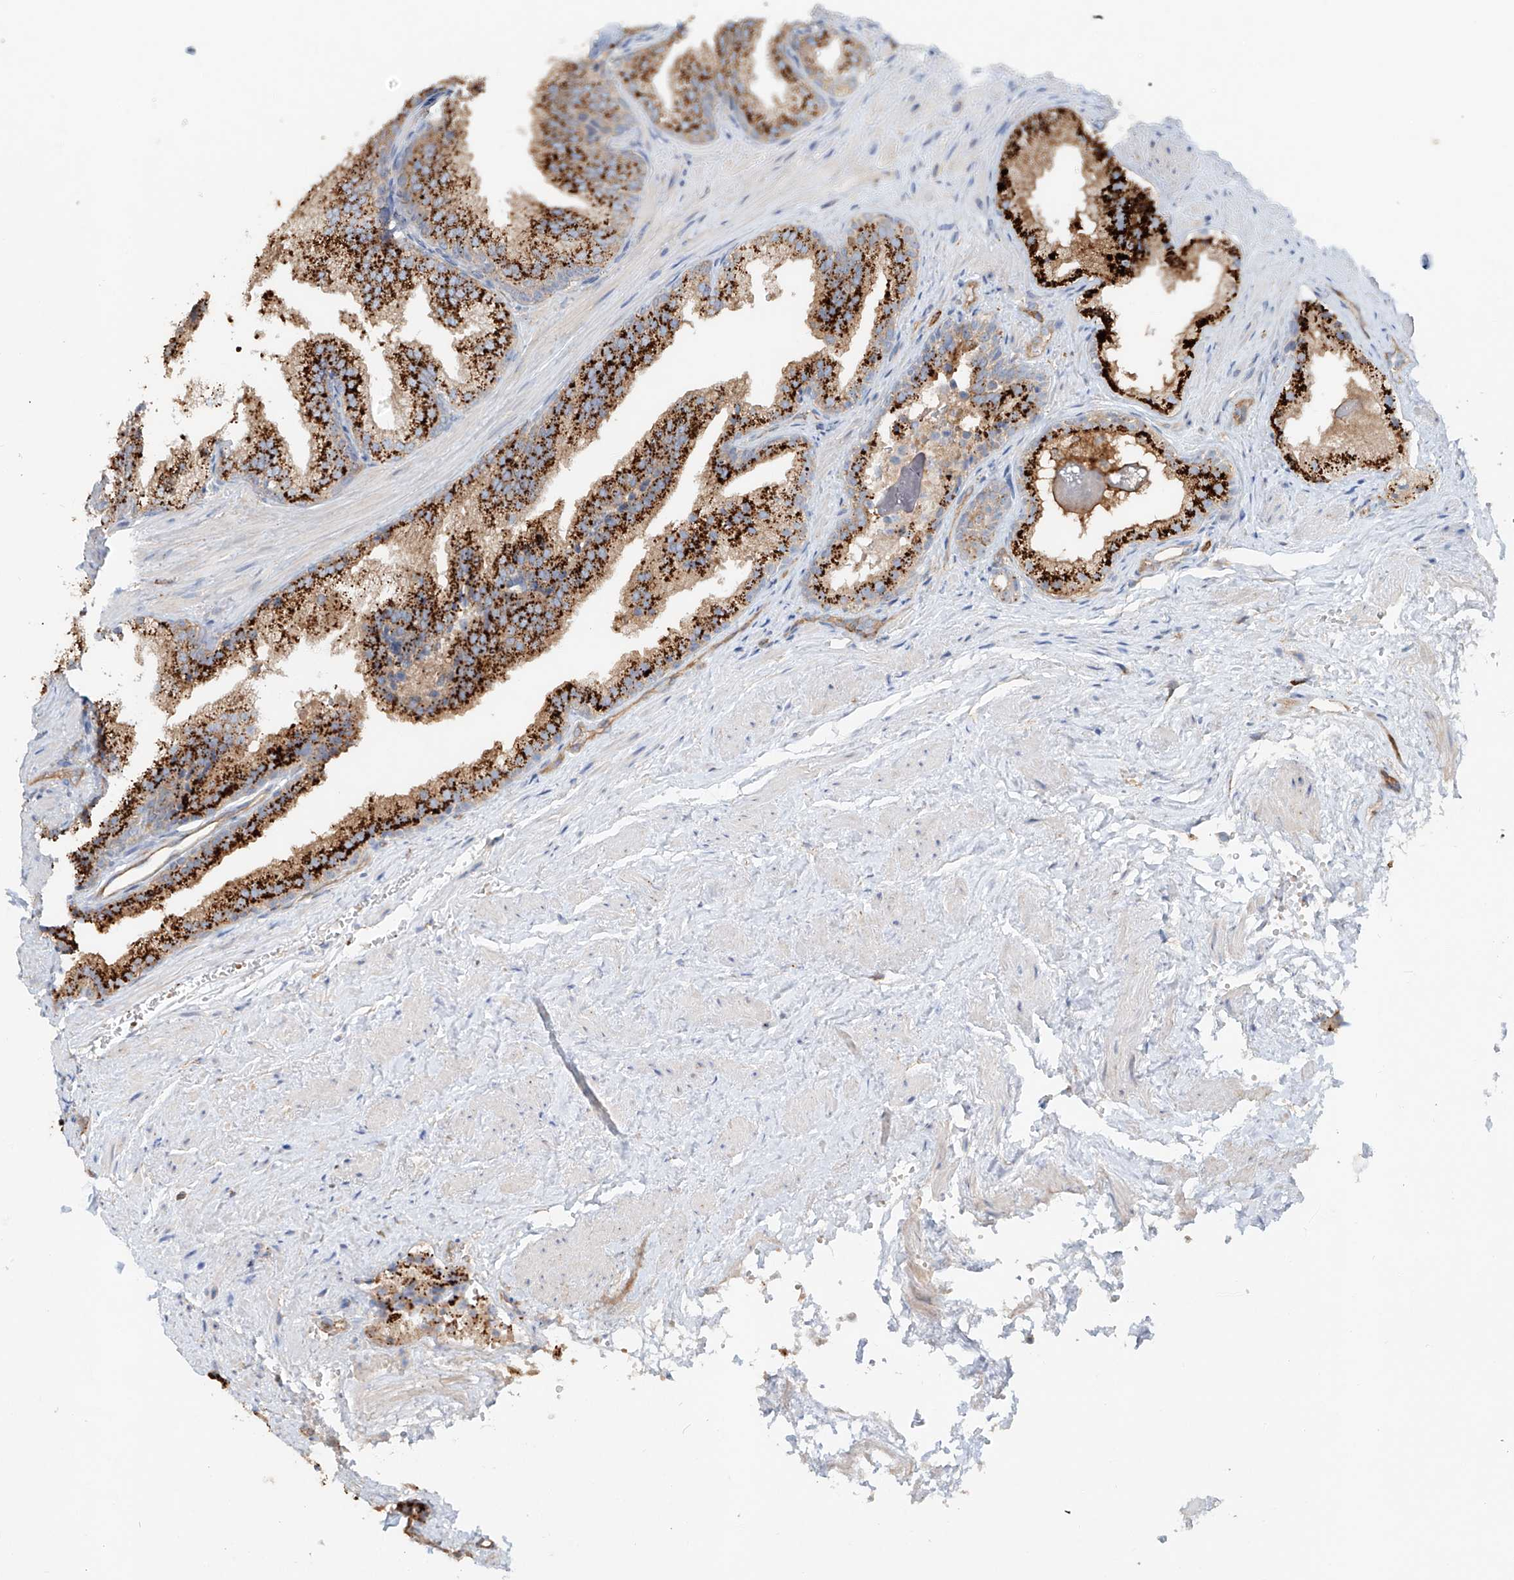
{"staining": {"intensity": "strong", "quantity": ">75%", "location": "cytoplasmic/membranous"}, "tissue": "prostate", "cell_type": "Glandular cells", "image_type": "normal", "snomed": [{"axis": "morphology", "description": "Normal tissue, NOS"}, {"axis": "topography", "description": "Prostate"}], "caption": "A high-resolution histopathology image shows immunohistochemistry staining of unremarkable prostate, which shows strong cytoplasmic/membranous positivity in about >75% of glandular cells.", "gene": "TRIM47", "patient": {"sex": "male", "age": 76}}